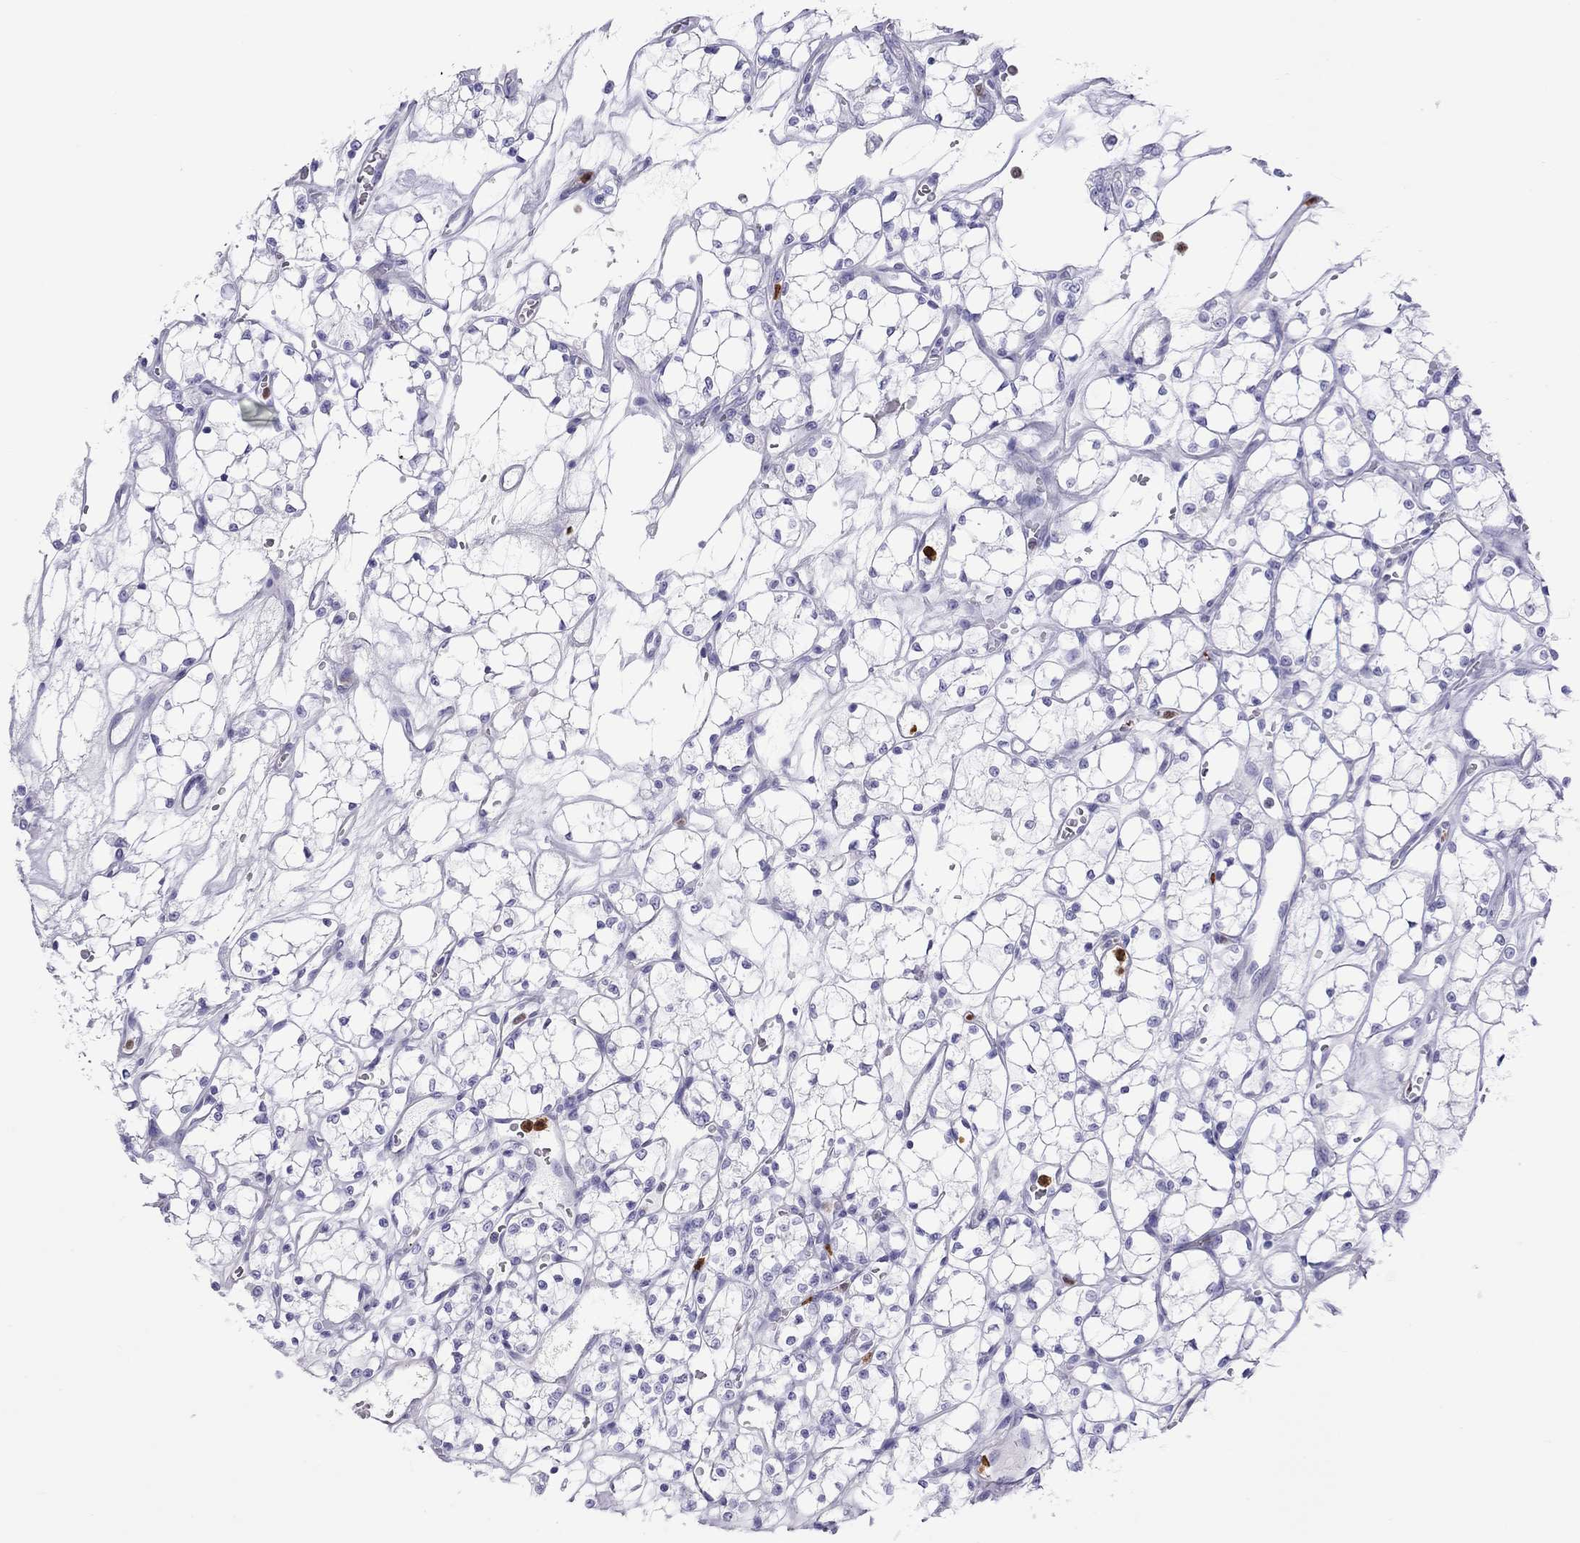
{"staining": {"intensity": "negative", "quantity": "none", "location": "none"}, "tissue": "renal cancer", "cell_type": "Tumor cells", "image_type": "cancer", "snomed": [{"axis": "morphology", "description": "Adenocarcinoma, NOS"}, {"axis": "topography", "description": "Kidney"}], "caption": "High magnification brightfield microscopy of renal cancer stained with DAB (3,3'-diaminobenzidine) (brown) and counterstained with hematoxylin (blue): tumor cells show no significant staining.", "gene": "SLAMF1", "patient": {"sex": "female", "age": 69}}